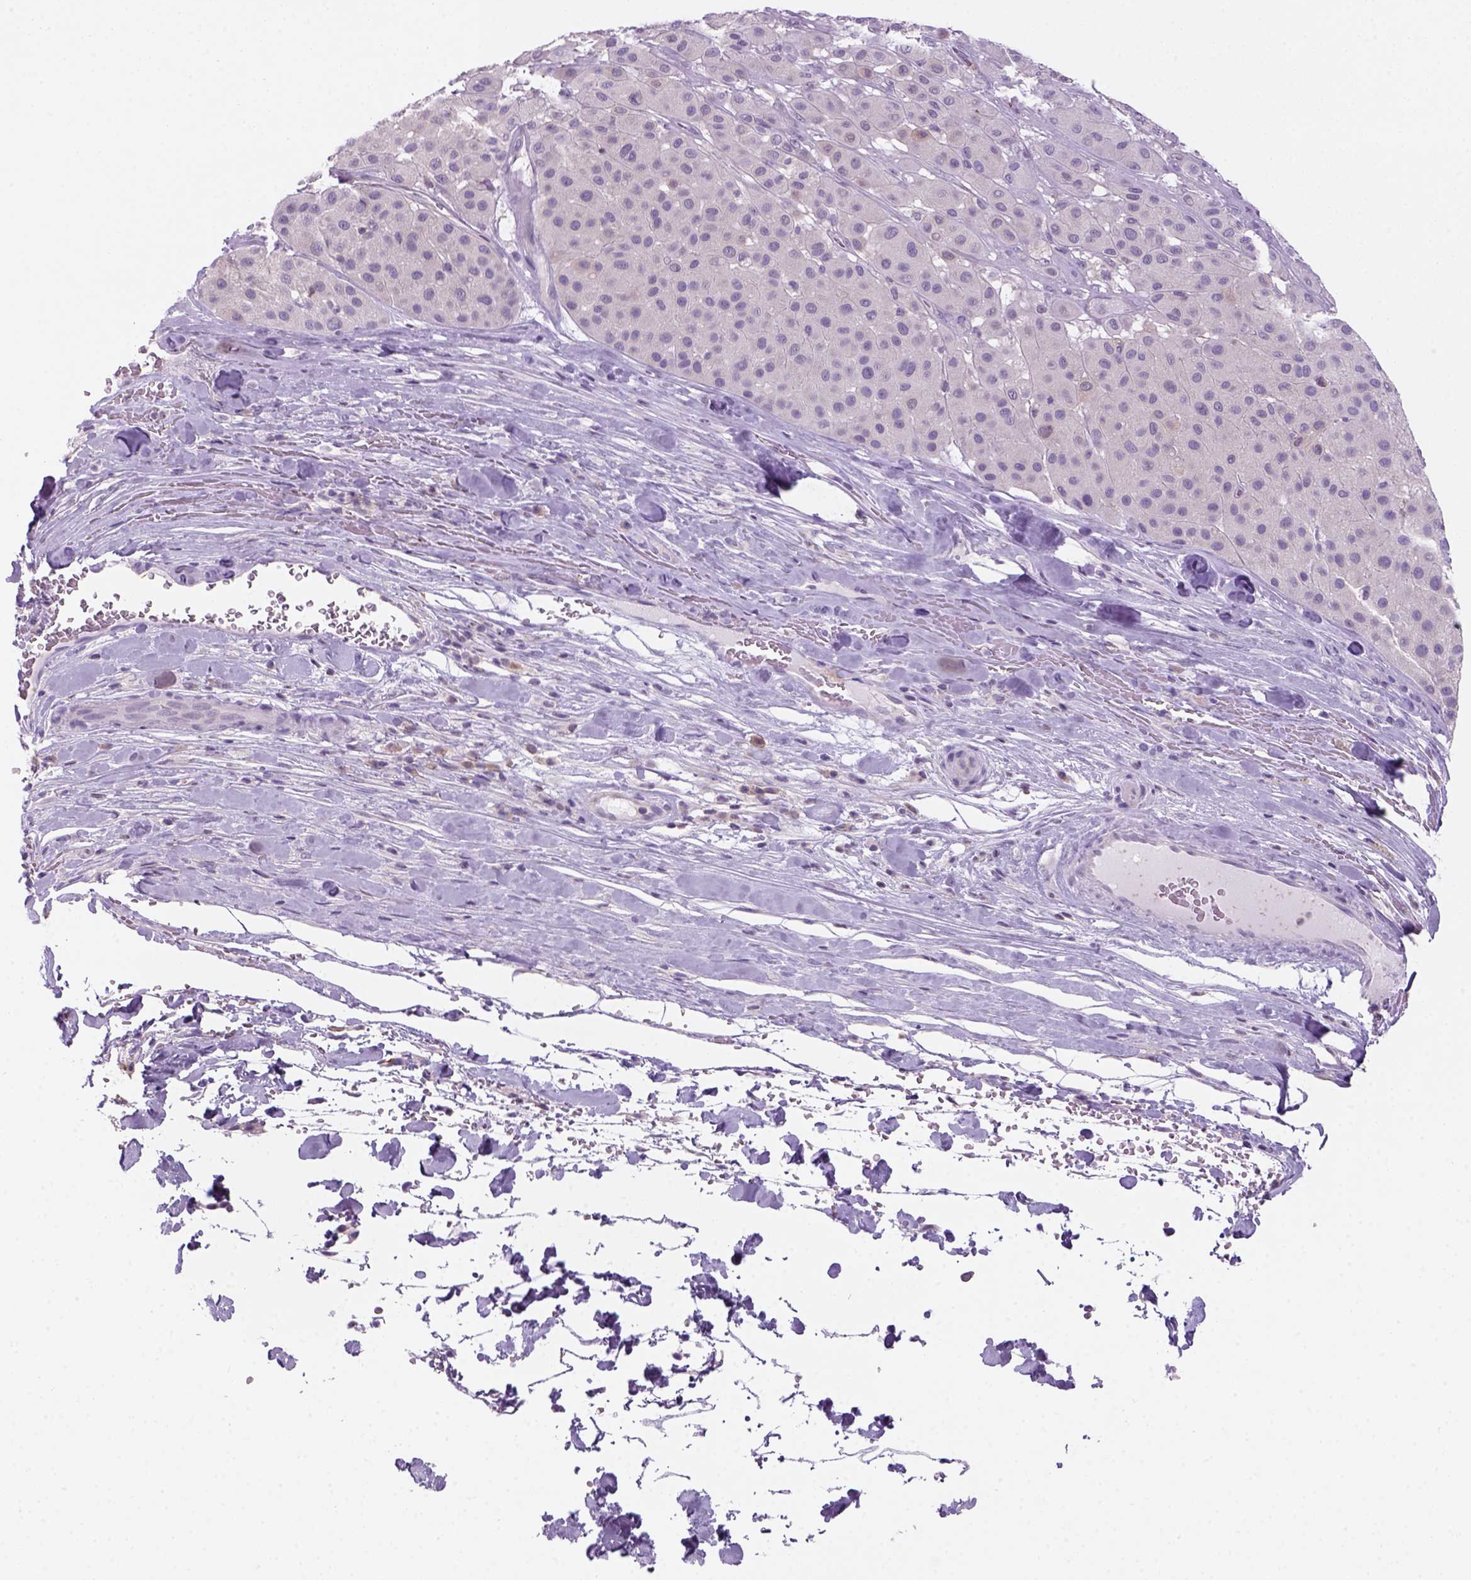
{"staining": {"intensity": "negative", "quantity": "none", "location": "none"}, "tissue": "melanoma", "cell_type": "Tumor cells", "image_type": "cancer", "snomed": [{"axis": "morphology", "description": "Malignant melanoma, Metastatic site"}, {"axis": "topography", "description": "Smooth muscle"}], "caption": "Micrograph shows no significant protein positivity in tumor cells of melanoma.", "gene": "GOT1", "patient": {"sex": "male", "age": 41}}